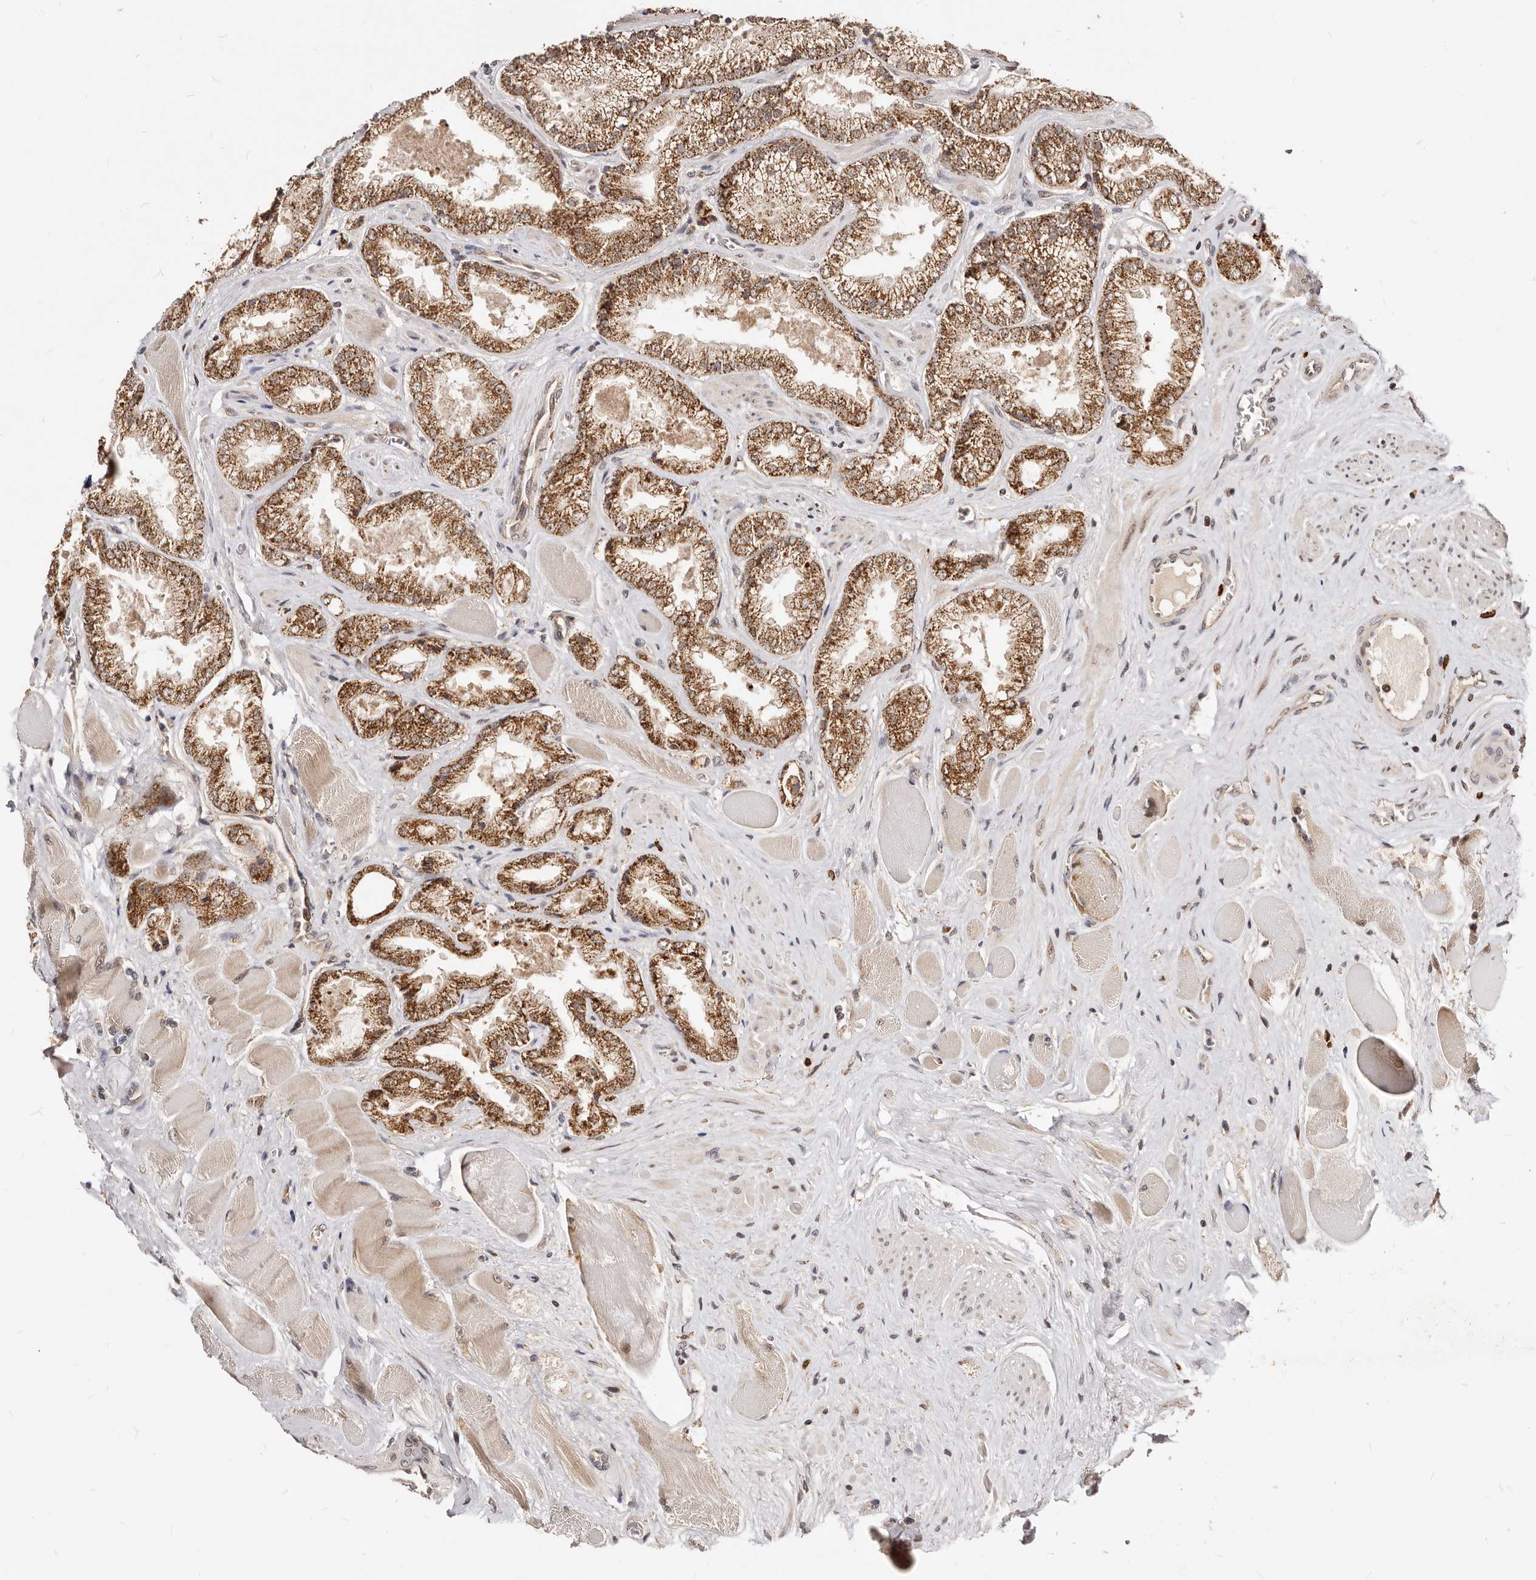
{"staining": {"intensity": "strong", "quantity": ">75%", "location": "cytoplasmic/membranous"}, "tissue": "prostate cancer", "cell_type": "Tumor cells", "image_type": "cancer", "snomed": [{"axis": "morphology", "description": "Adenocarcinoma, High grade"}, {"axis": "topography", "description": "Prostate"}], "caption": "Immunohistochemical staining of prostate cancer exhibits high levels of strong cytoplasmic/membranous protein staining in approximately >75% of tumor cells.", "gene": "SEC14L1", "patient": {"sex": "male", "age": 58}}